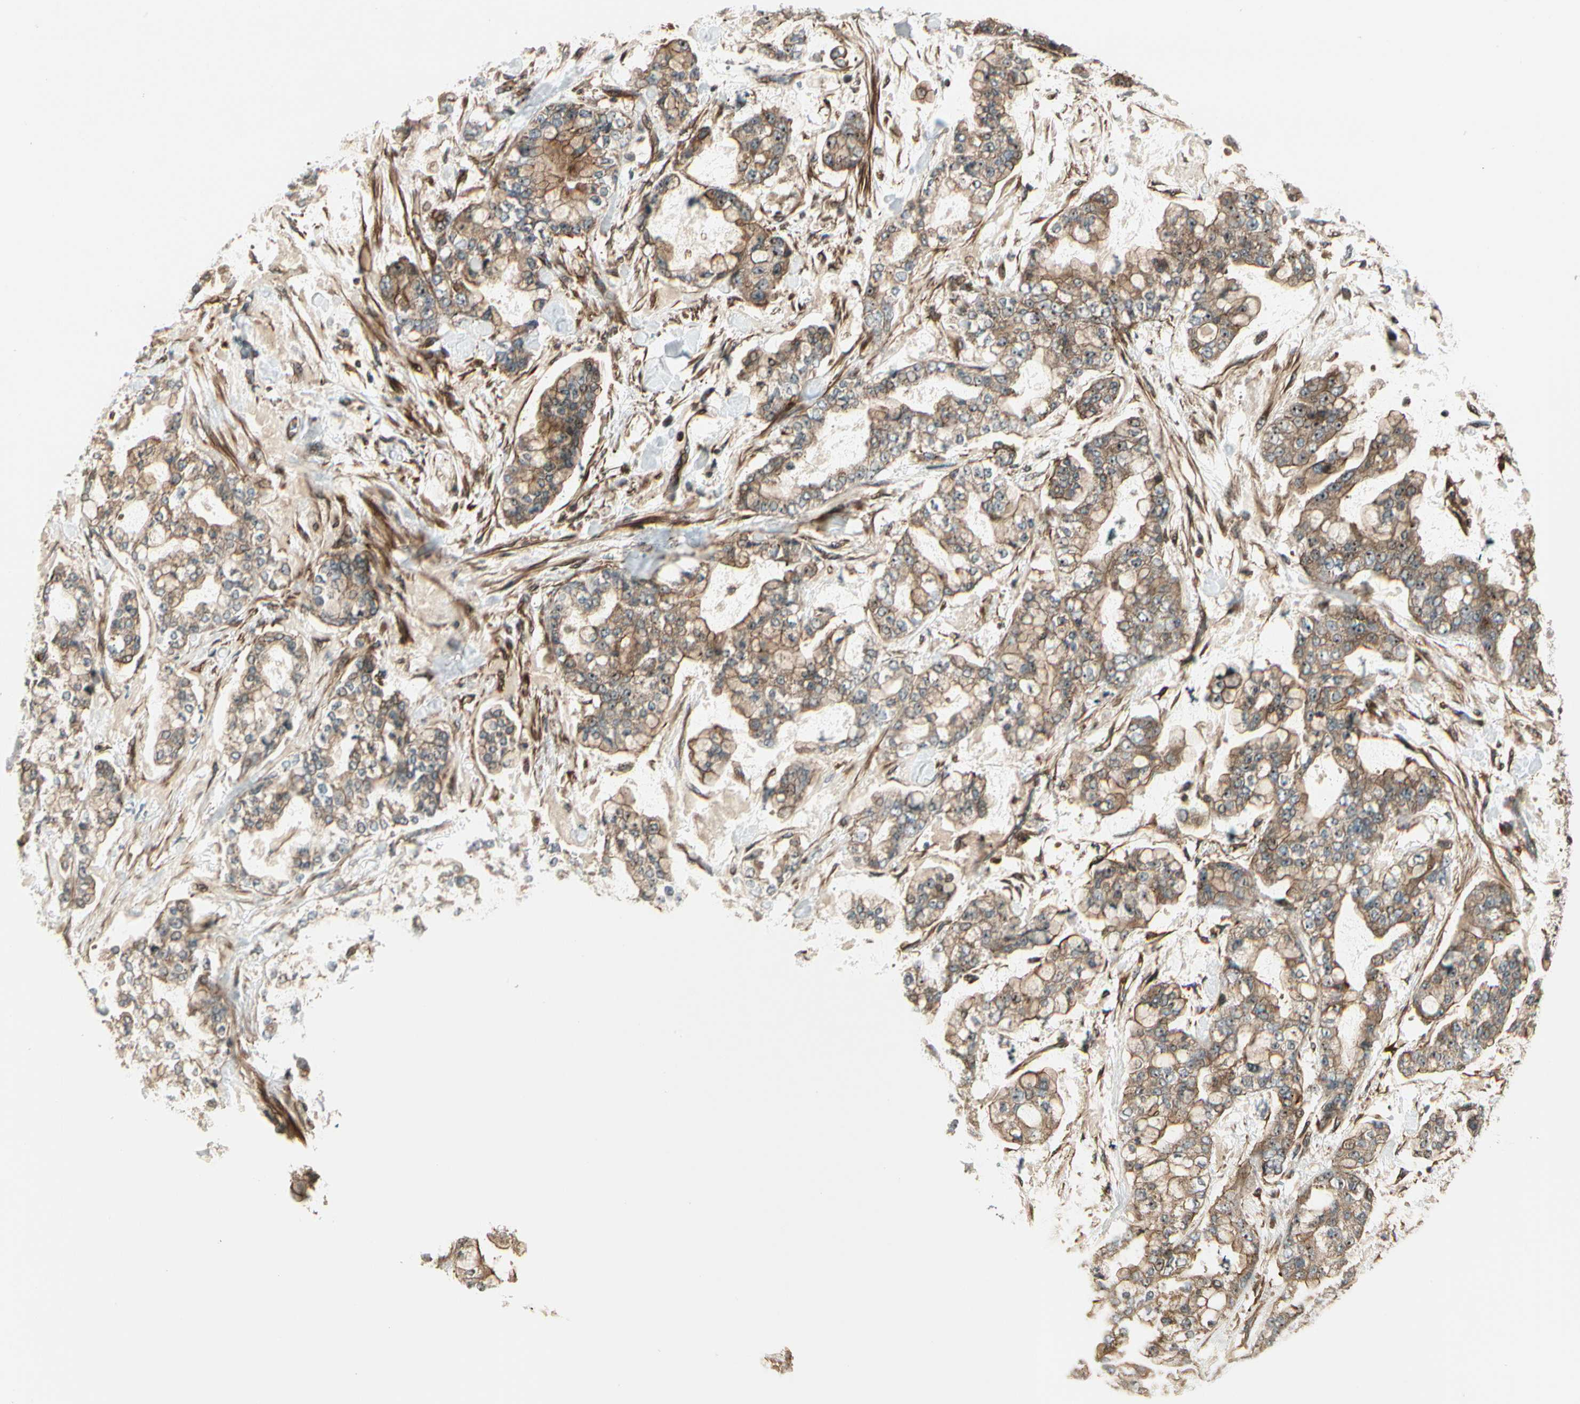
{"staining": {"intensity": "strong", "quantity": ">75%", "location": "cytoplasmic/membranous"}, "tissue": "stomach cancer", "cell_type": "Tumor cells", "image_type": "cancer", "snomed": [{"axis": "morphology", "description": "Normal tissue, NOS"}, {"axis": "morphology", "description": "Adenocarcinoma, NOS"}, {"axis": "topography", "description": "Stomach, upper"}, {"axis": "topography", "description": "Stomach"}], "caption": "Stomach adenocarcinoma stained with immunohistochemistry (IHC) displays strong cytoplasmic/membranous staining in approximately >75% of tumor cells.", "gene": "FKBP15", "patient": {"sex": "male", "age": 76}}